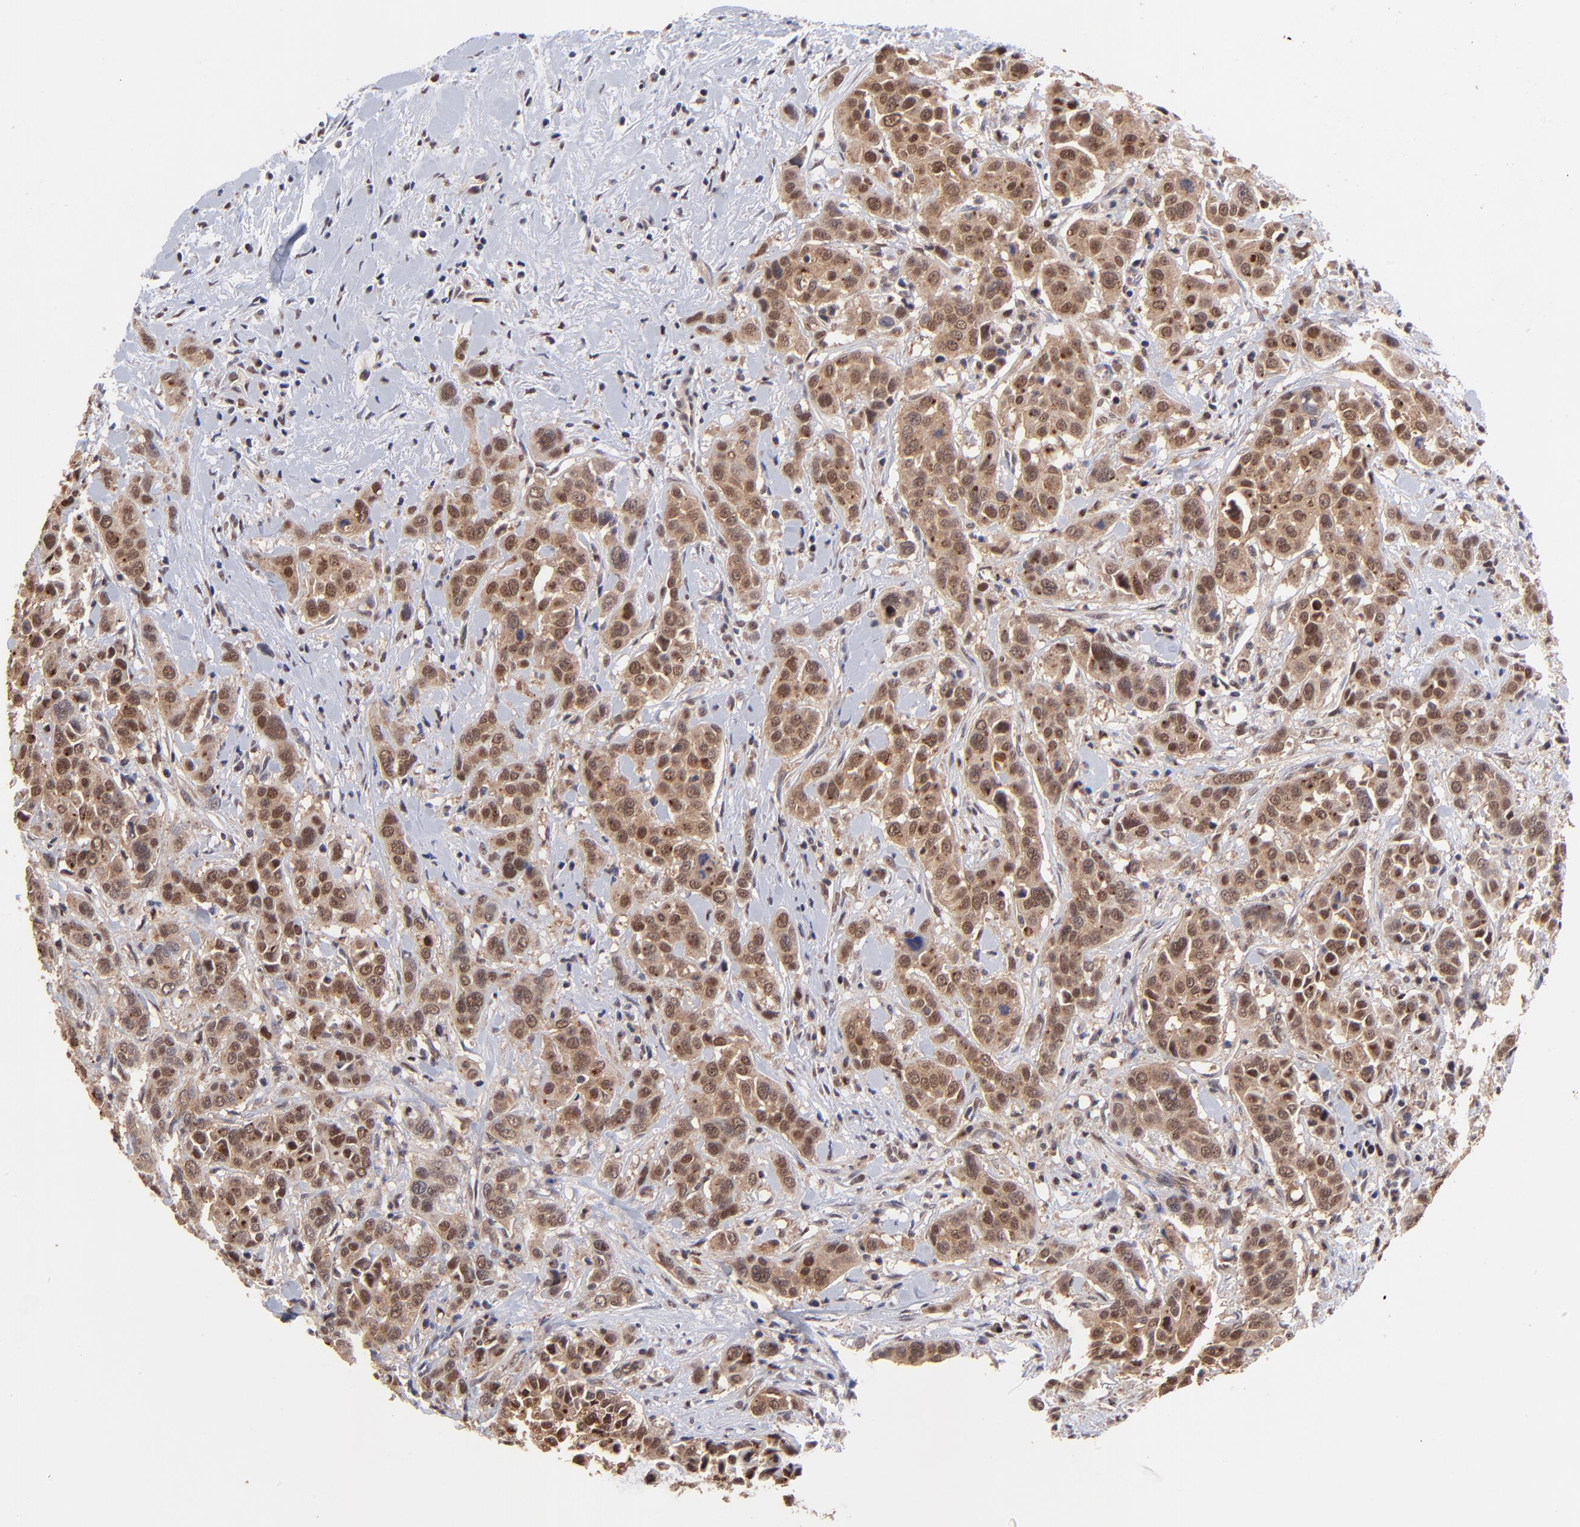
{"staining": {"intensity": "strong", "quantity": ">75%", "location": "cytoplasmic/membranous,nuclear"}, "tissue": "pancreatic cancer", "cell_type": "Tumor cells", "image_type": "cancer", "snomed": [{"axis": "morphology", "description": "Adenocarcinoma, NOS"}, {"axis": "topography", "description": "Pancreas"}], "caption": "Pancreatic cancer tissue displays strong cytoplasmic/membranous and nuclear staining in approximately >75% of tumor cells, visualized by immunohistochemistry.", "gene": "PSMA6", "patient": {"sex": "female", "age": 52}}